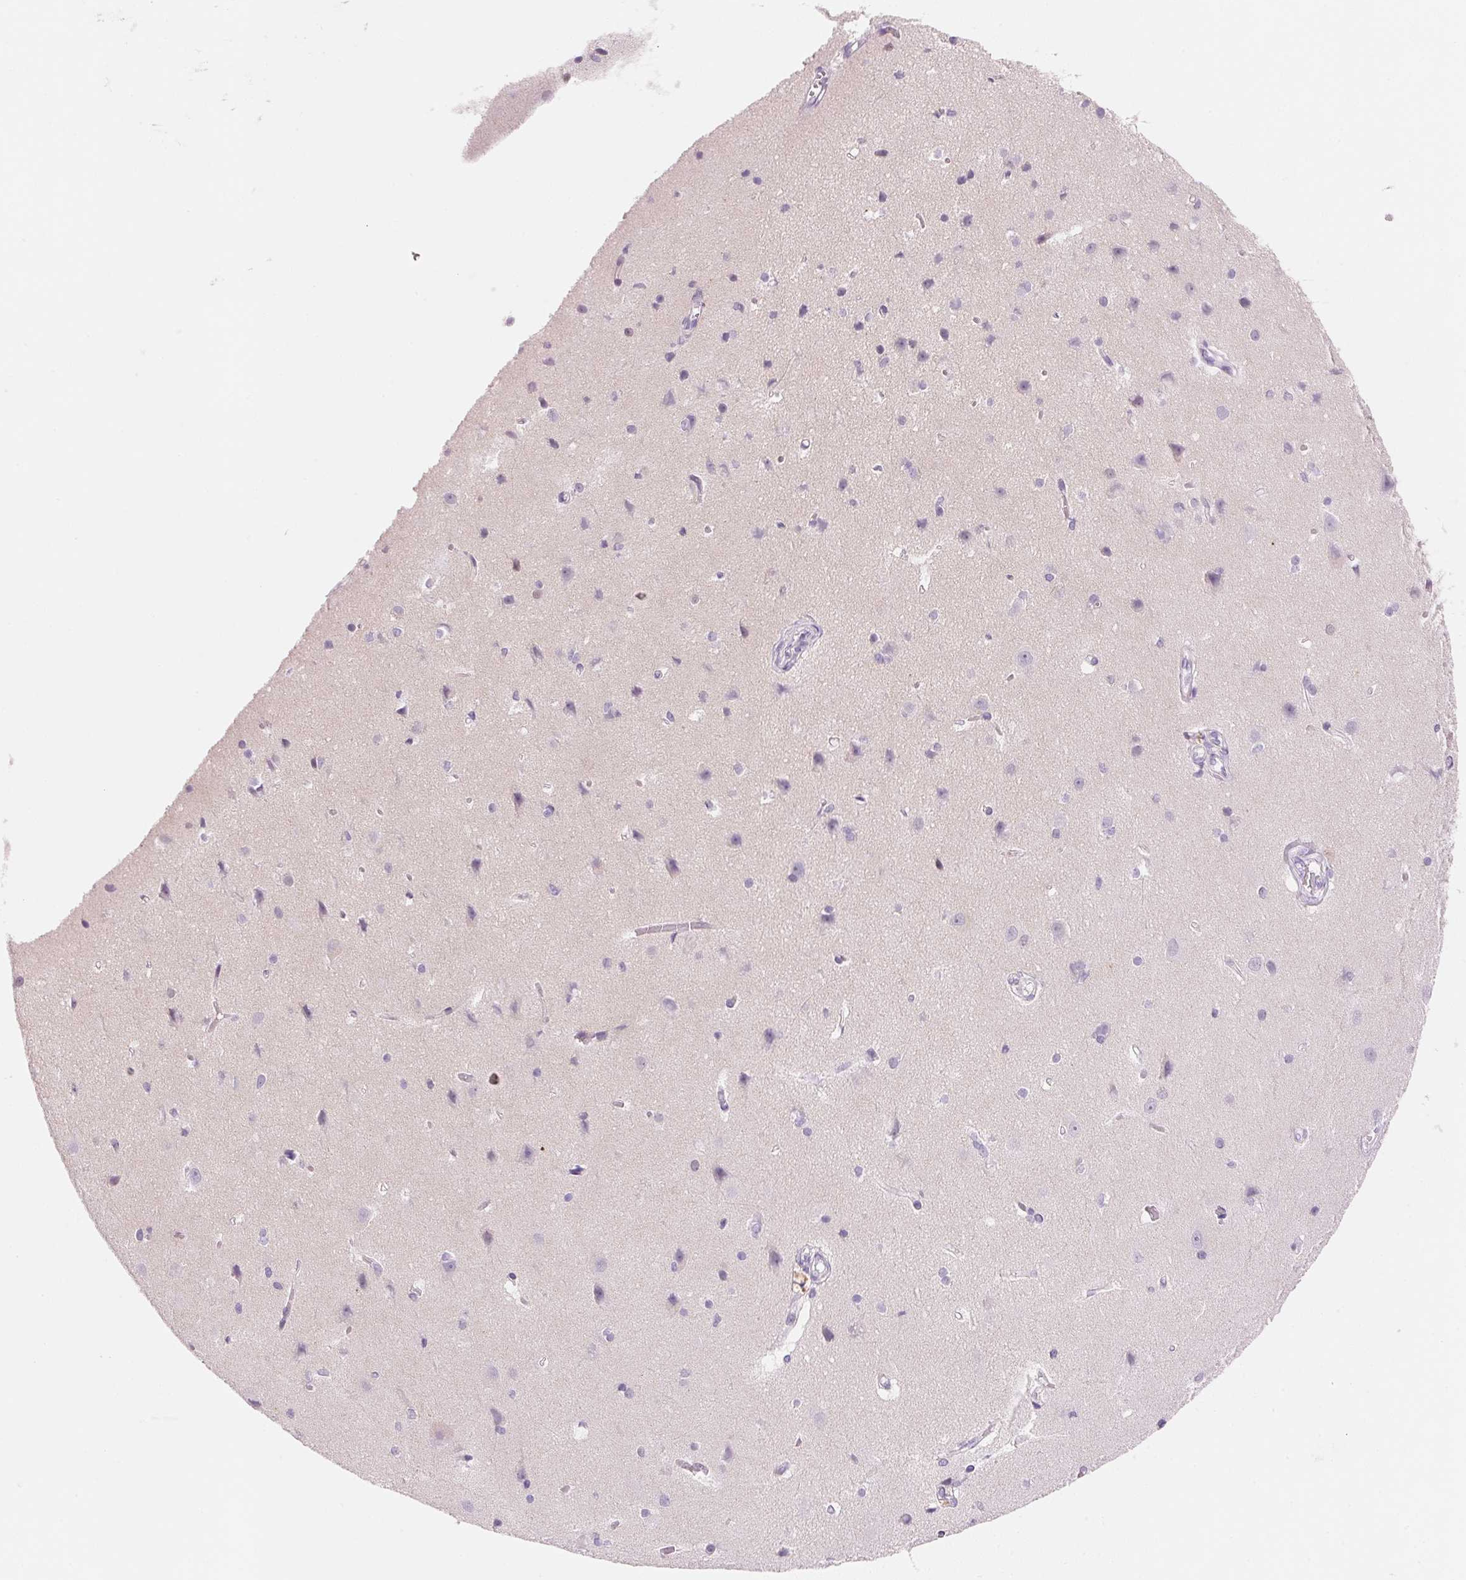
{"staining": {"intensity": "negative", "quantity": "none", "location": "none"}, "tissue": "cerebral cortex", "cell_type": "Endothelial cells", "image_type": "normal", "snomed": [{"axis": "morphology", "description": "Normal tissue, NOS"}, {"axis": "topography", "description": "Cerebral cortex"}], "caption": "DAB (3,3'-diaminobenzidine) immunohistochemical staining of normal cerebral cortex shows no significant staining in endothelial cells. (DAB immunohistochemistry, high magnification).", "gene": "CYP11B1", "patient": {"sex": "male", "age": 37}}